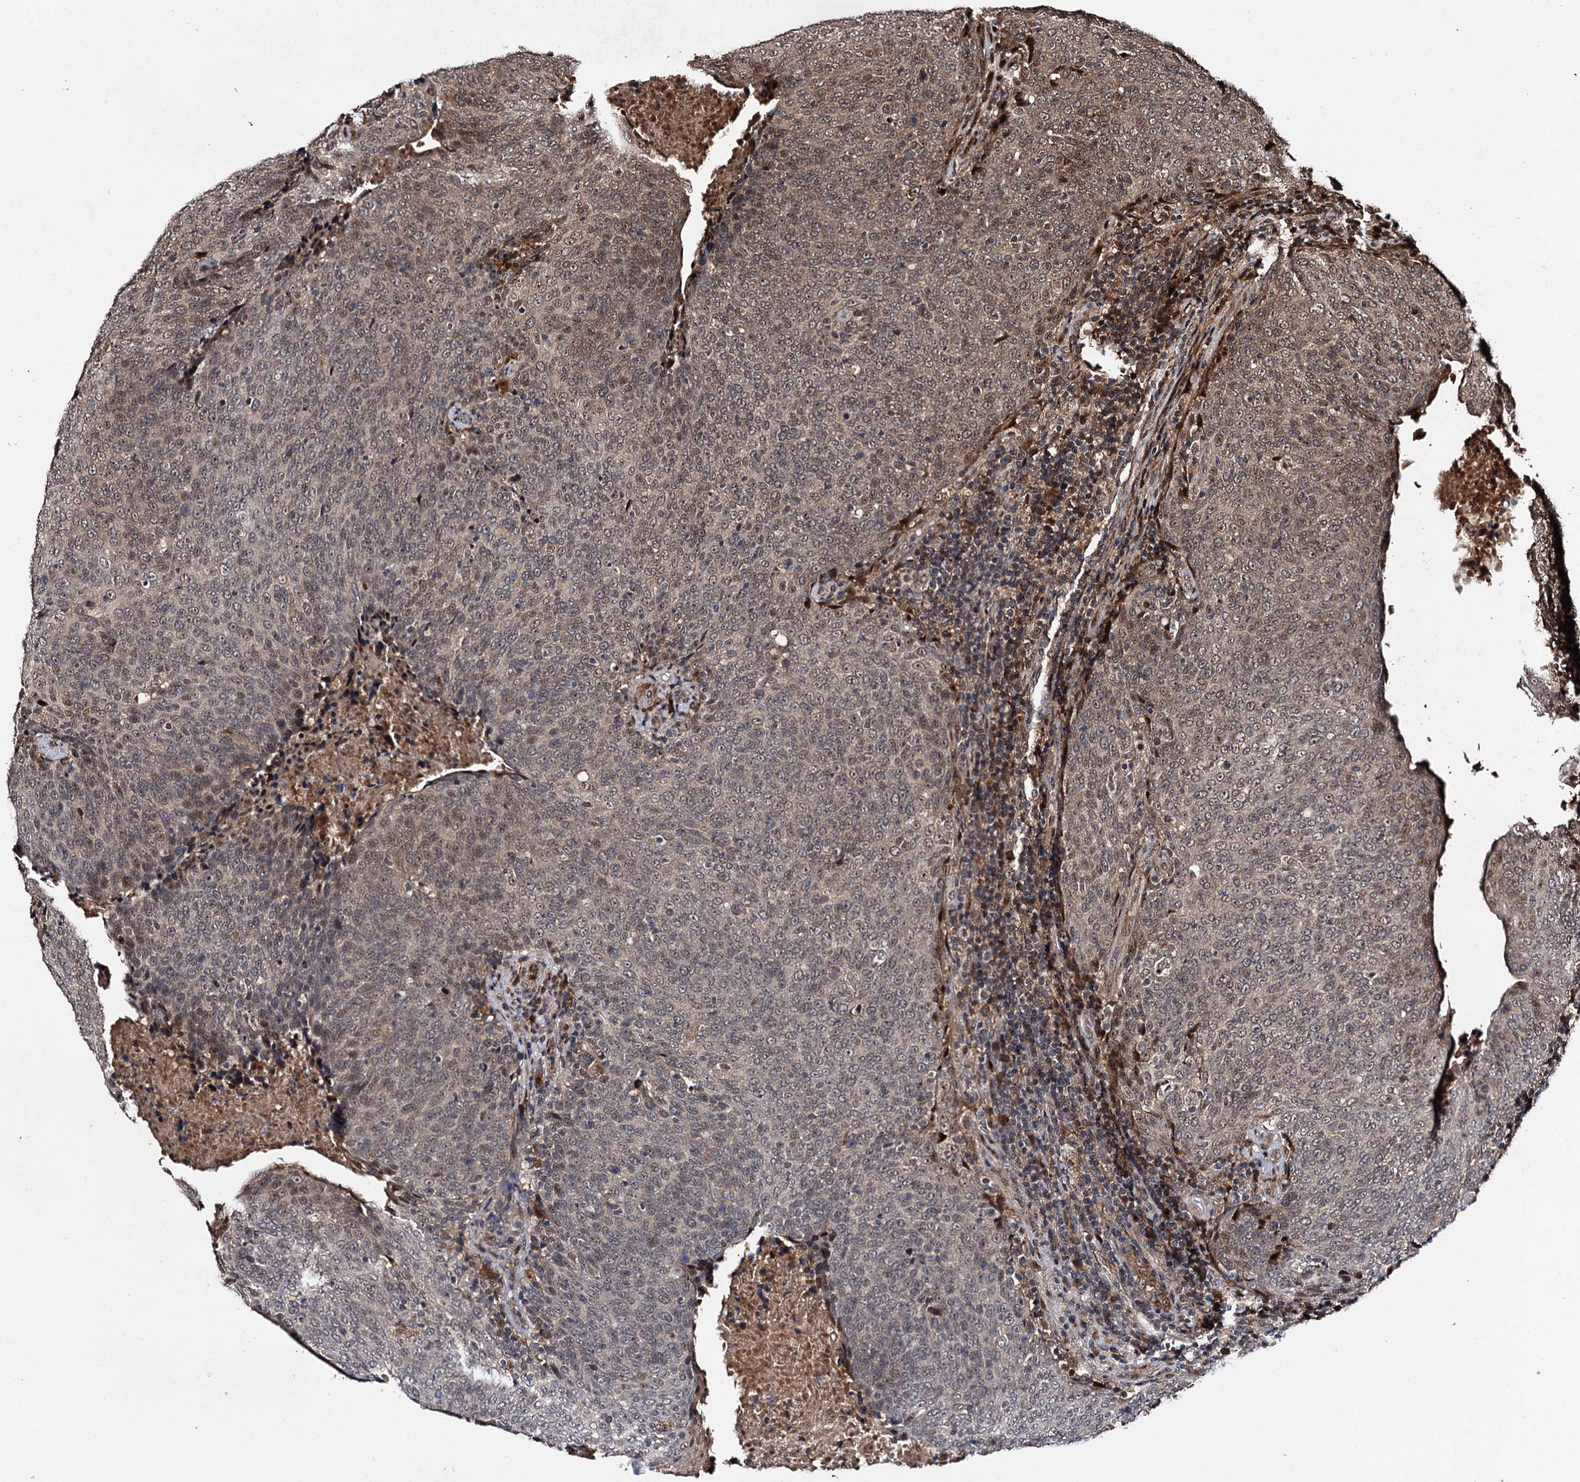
{"staining": {"intensity": "weak", "quantity": "25%-75%", "location": "cytoplasmic/membranous,nuclear"}, "tissue": "head and neck cancer", "cell_type": "Tumor cells", "image_type": "cancer", "snomed": [{"axis": "morphology", "description": "Squamous cell carcinoma, NOS"}, {"axis": "morphology", "description": "Squamous cell carcinoma, metastatic, NOS"}, {"axis": "topography", "description": "Lymph node"}, {"axis": "topography", "description": "Head-Neck"}], "caption": "Protein staining of head and neck cancer tissue displays weak cytoplasmic/membranous and nuclear expression in approximately 25%-75% of tumor cells.", "gene": "CEP192", "patient": {"sex": "male", "age": 62}}